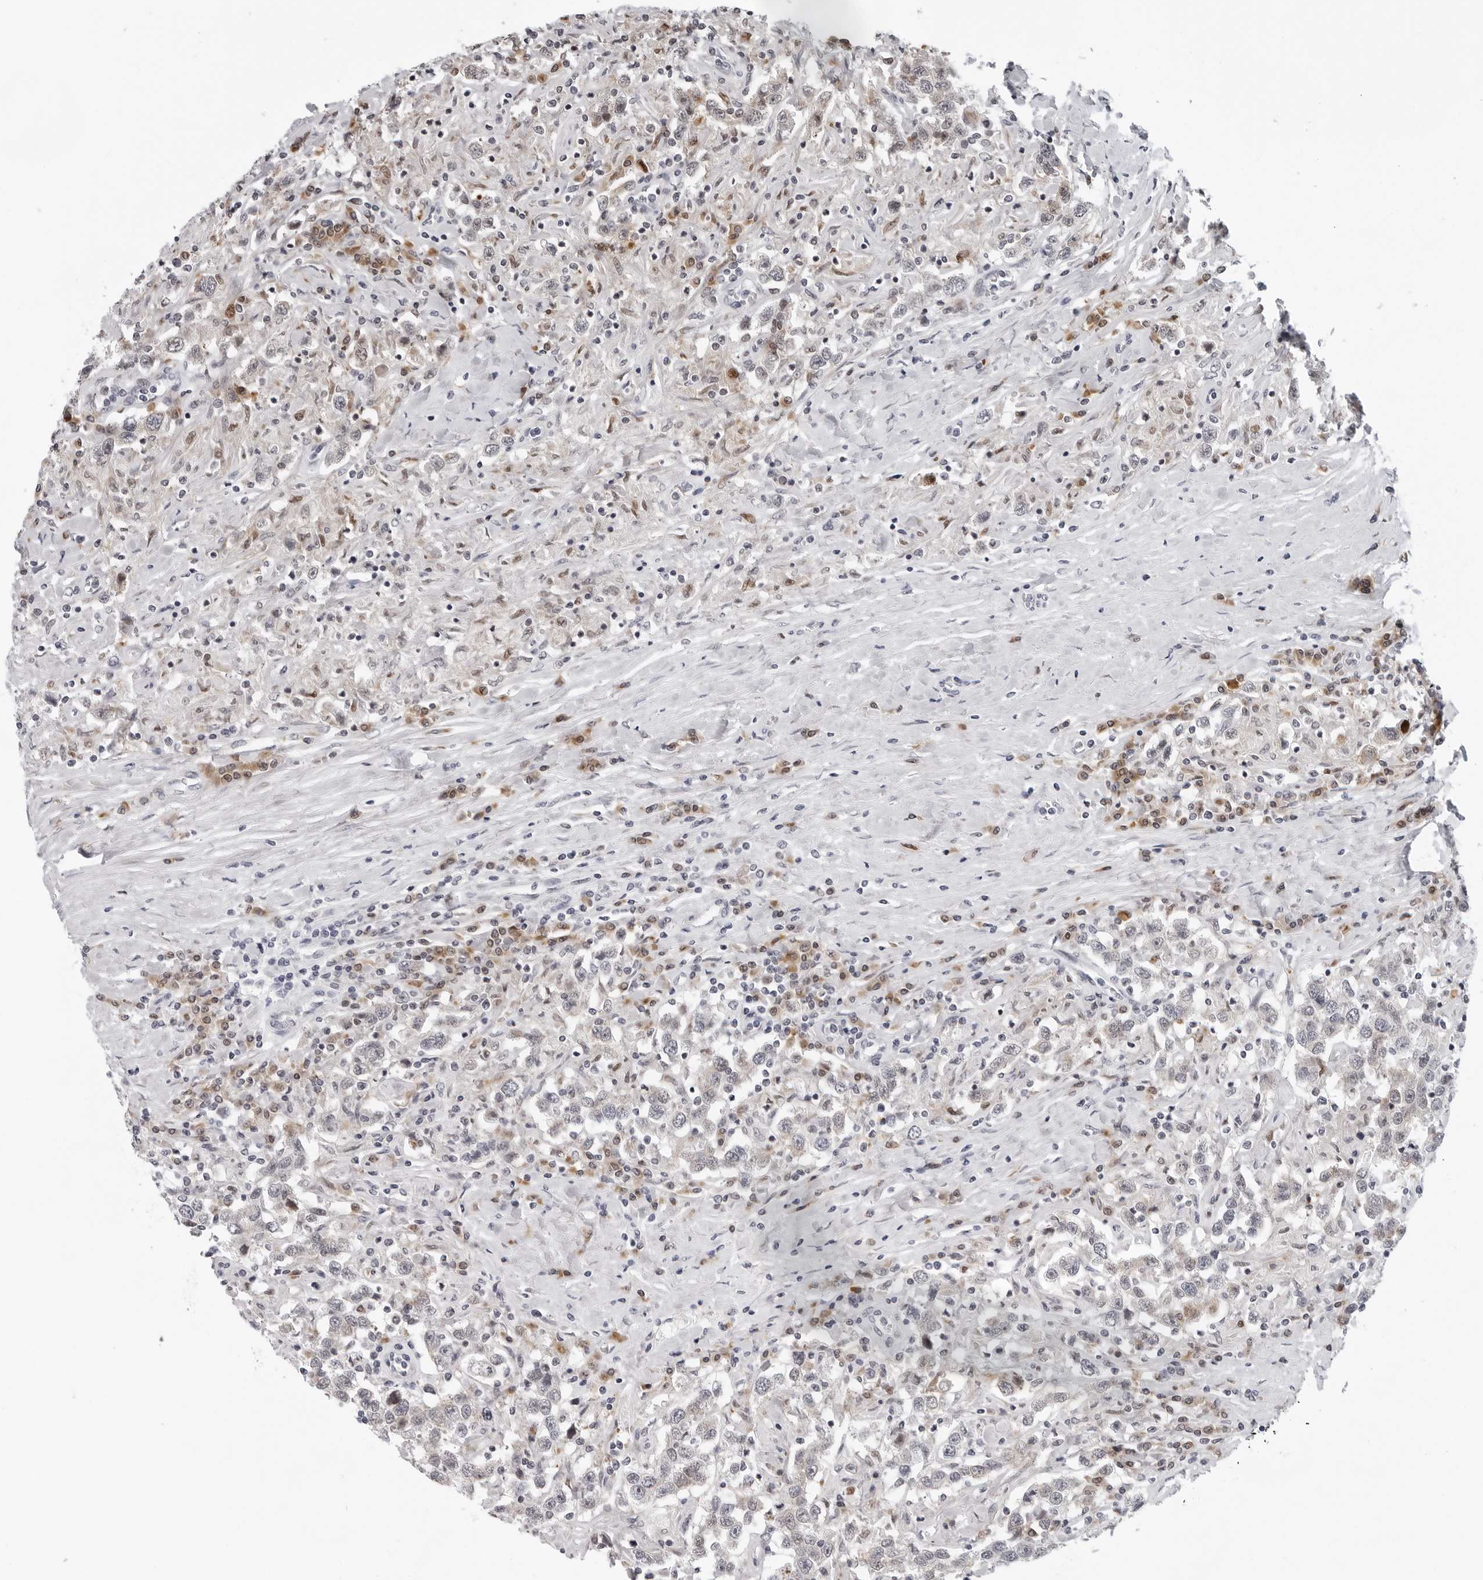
{"staining": {"intensity": "weak", "quantity": "<25%", "location": "cytoplasmic/membranous"}, "tissue": "testis cancer", "cell_type": "Tumor cells", "image_type": "cancer", "snomed": [{"axis": "morphology", "description": "Seminoma, NOS"}, {"axis": "topography", "description": "Testis"}], "caption": "Human testis cancer stained for a protein using immunohistochemistry (IHC) displays no staining in tumor cells.", "gene": "PIP4K2C", "patient": {"sex": "male", "age": 41}}